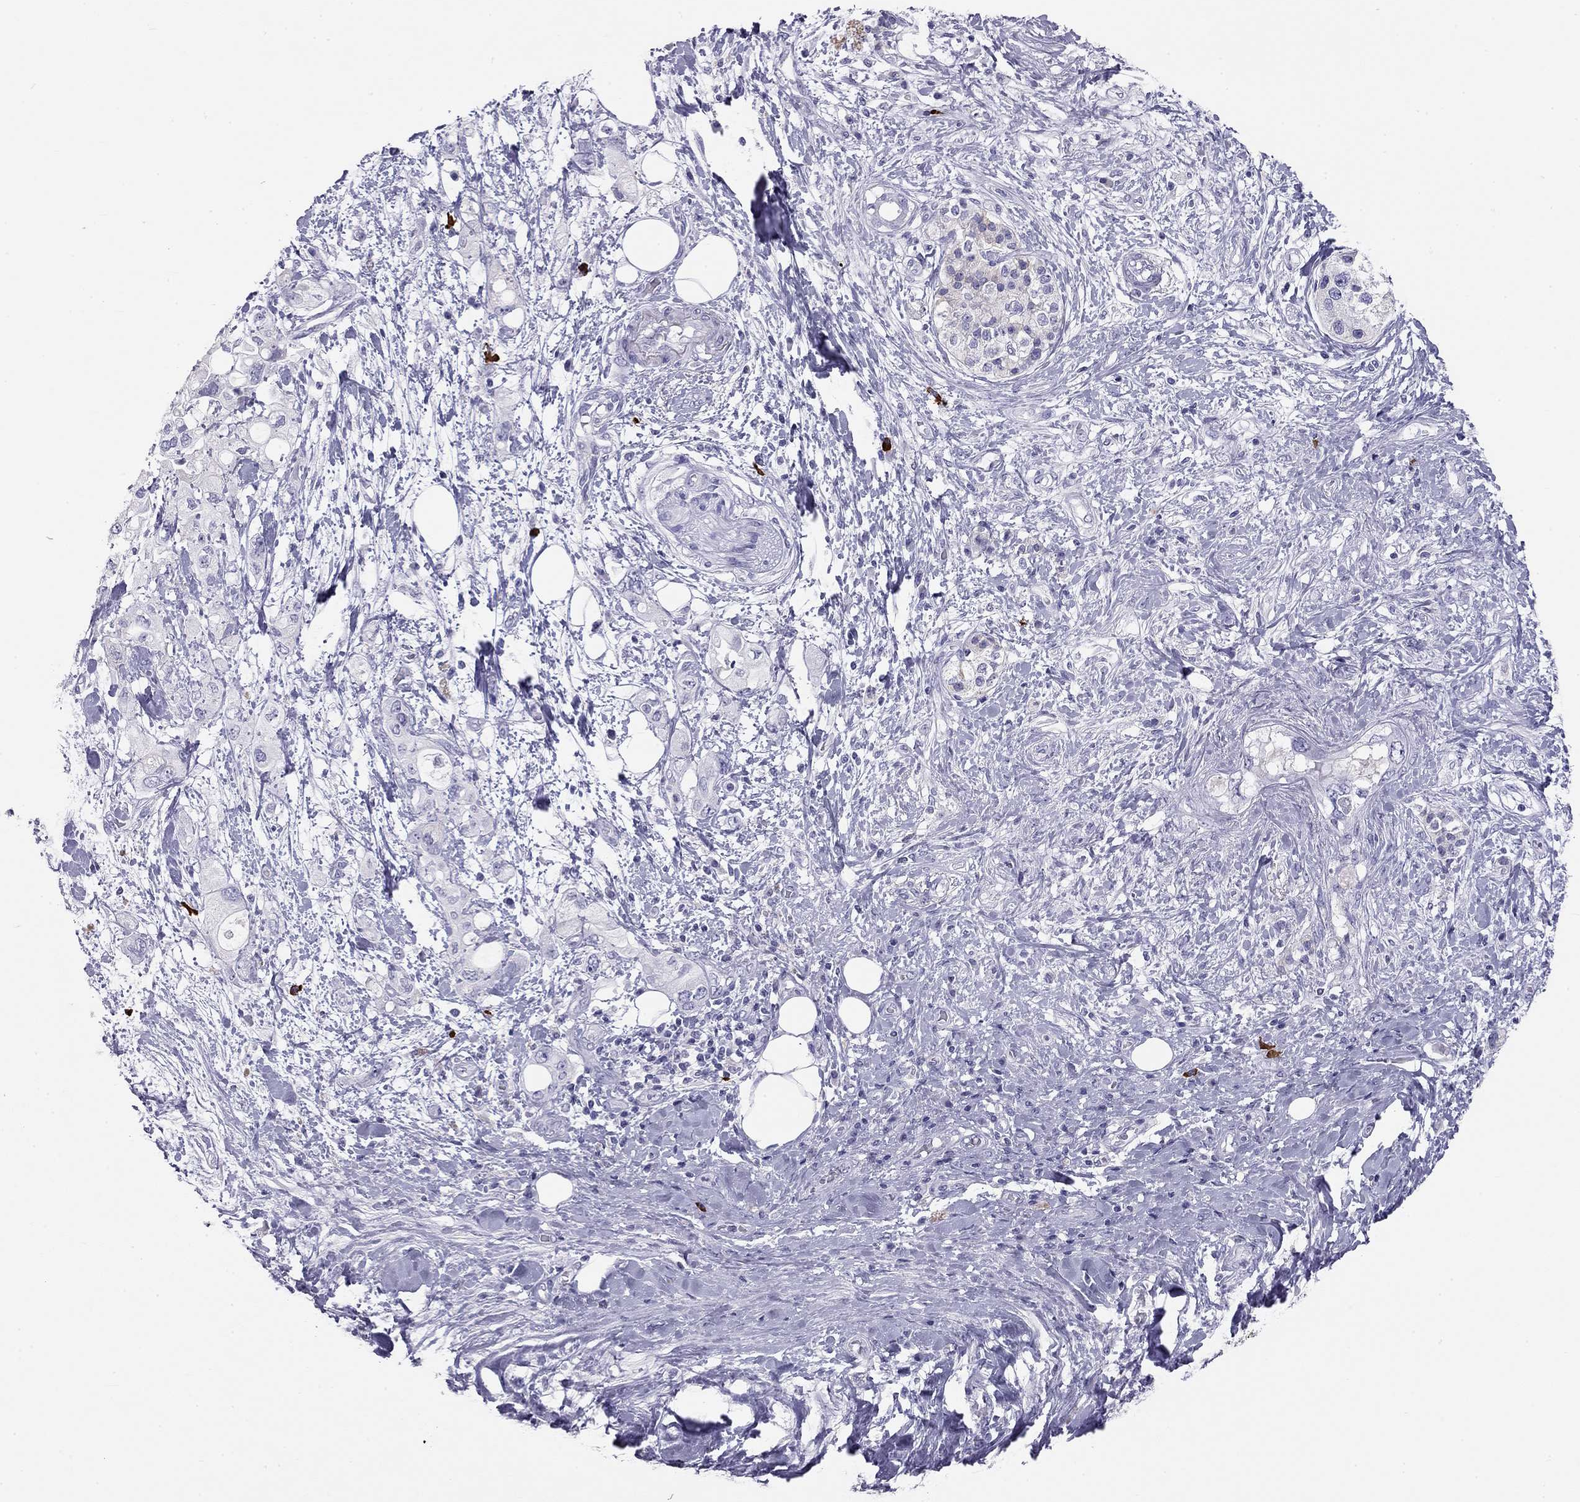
{"staining": {"intensity": "negative", "quantity": "none", "location": "none"}, "tissue": "pancreatic cancer", "cell_type": "Tumor cells", "image_type": "cancer", "snomed": [{"axis": "morphology", "description": "Adenocarcinoma, NOS"}, {"axis": "topography", "description": "Pancreas"}], "caption": "IHC image of pancreatic adenocarcinoma stained for a protein (brown), which displays no positivity in tumor cells.", "gene": "KLRG1", "patient": {"sex": "female", "age": 56}}